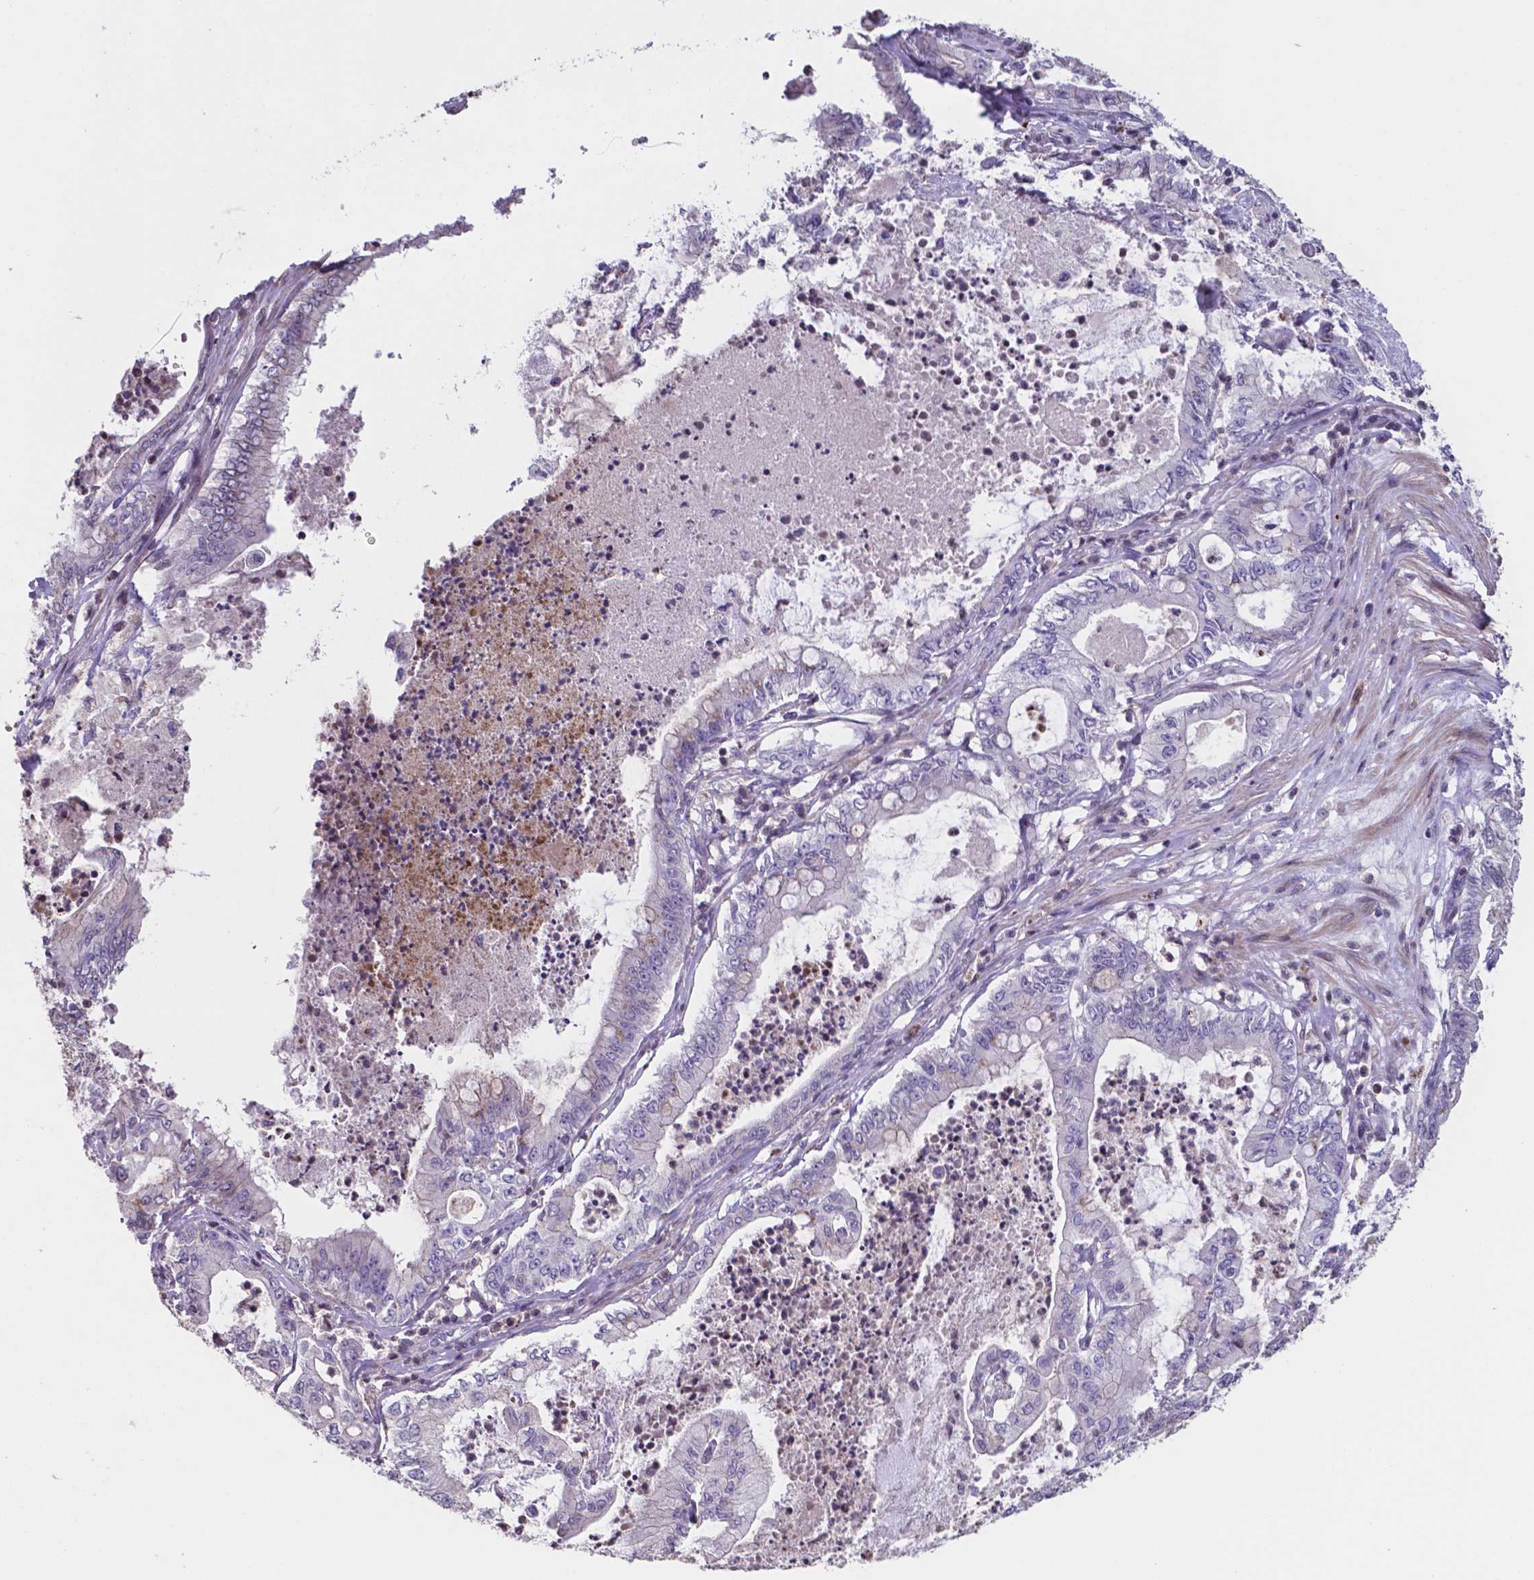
{"staining": {"intensity": "negative", "quantity": "none", "location": "none"}, "tissue": "pancreatic cancer", "cell_type": "Tumor cells", "image_type": "cancer", "snomed": [{"axis": "morphology", "description": "Adenocarcinoma, NOS"}, {"axis": "topography", "description": "Pancreas"}], "caption": "DAB immunohistochemical staining of pancreatic cancer exhibits no significant expression in tumor cells. (DAB (3,3'-diaminobenzidine) immunohistochemistry, high magnification).", "gene": "MLC1", "patient": {"sex": "male", "age": 71}}